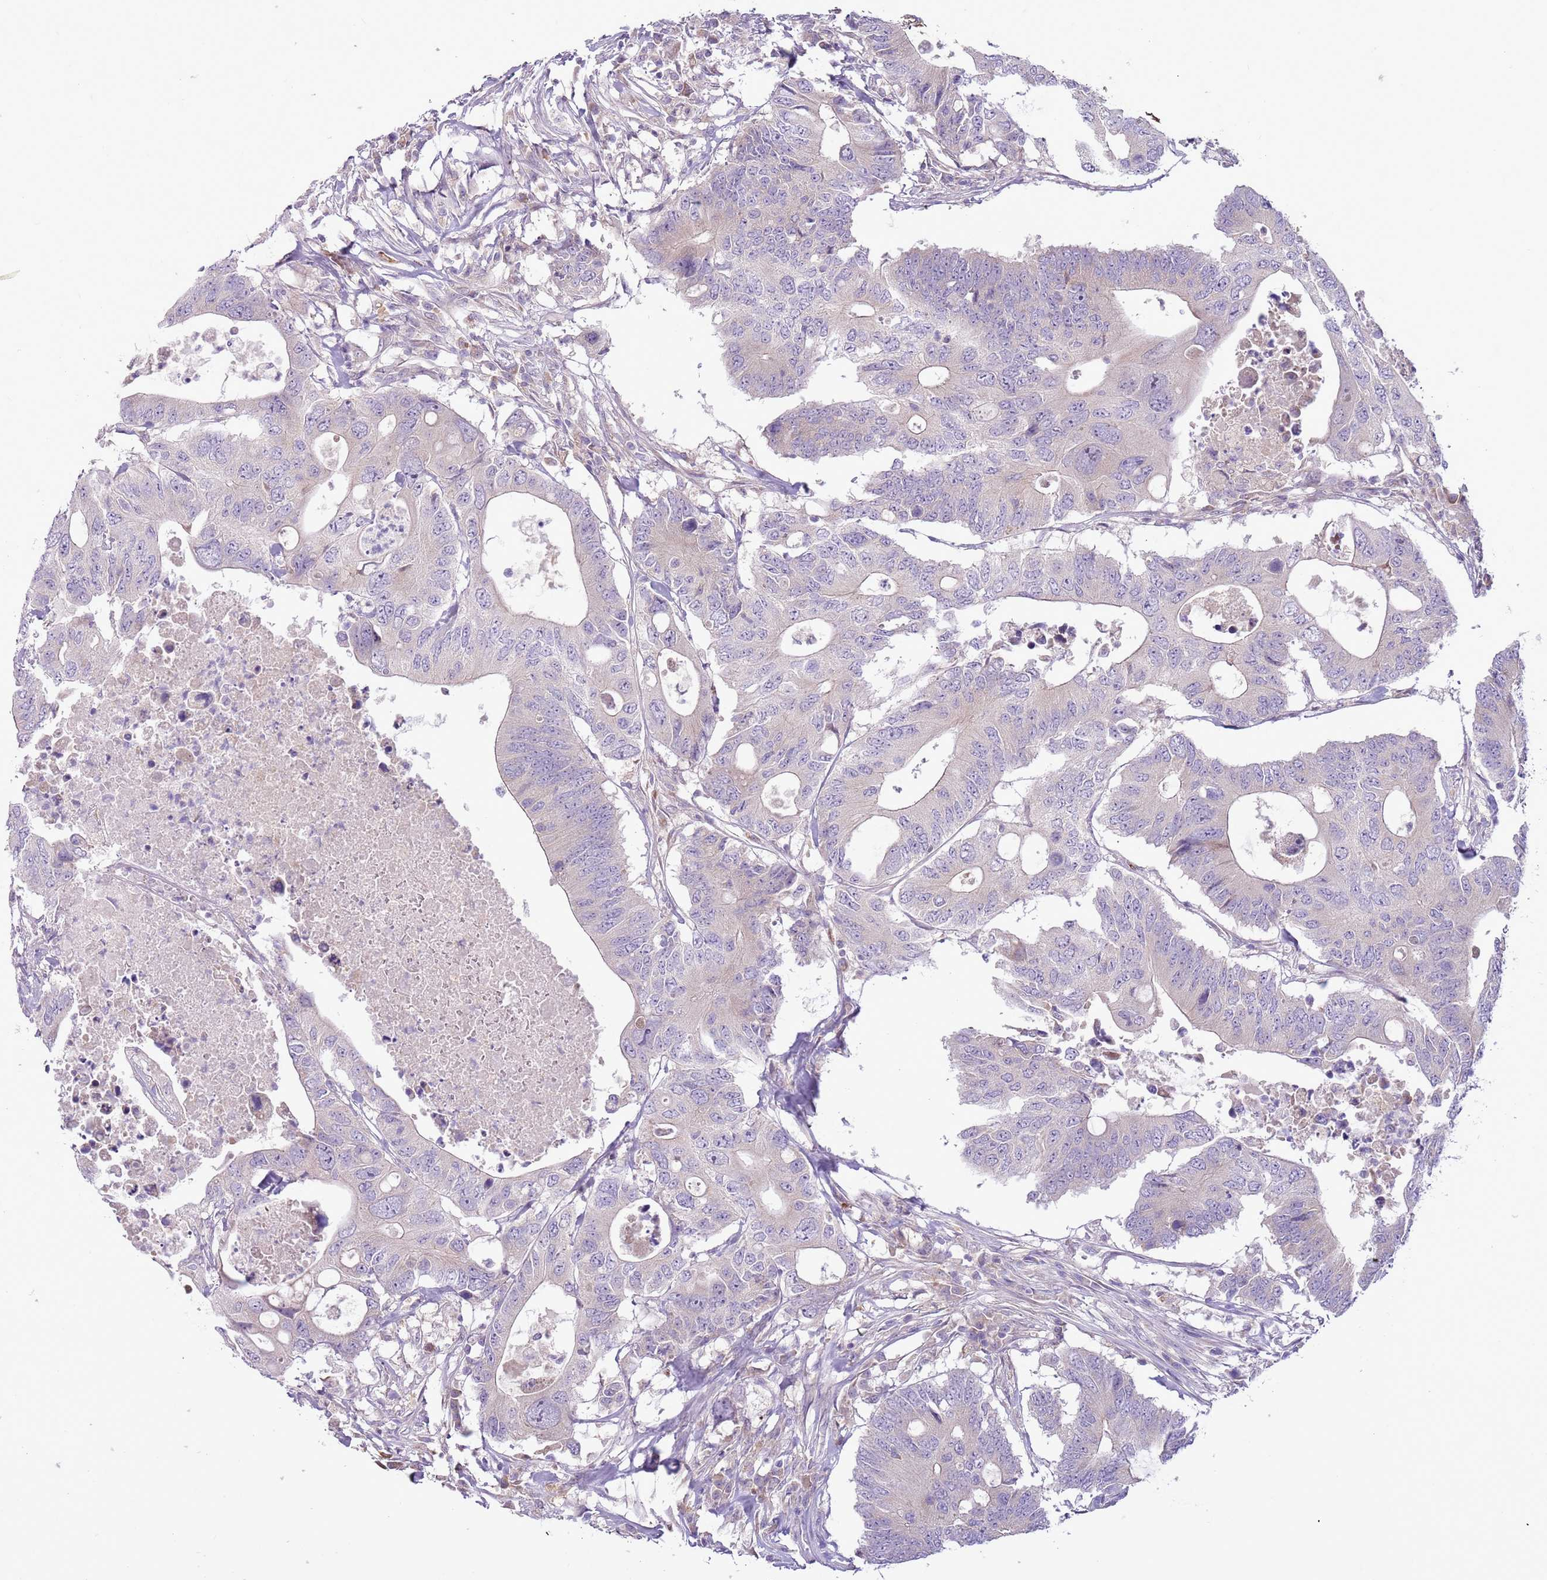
{"staining": {"intensity": "negative", "quantity": "none", "location": "none"}, "tissue": "colorectal cancer", "cell_type": "Tumor cells", "image_type": "cancer", "snomed": [{"axis": "morphology", "description": "Adenocarcinoma, NOS"}, {"axis": "topography", "description": "Colon"}], "caption": "Human colorectal adenocarcinoma stained for a protein using immunohistochemistry reveals no positivity in tumor cells.", "gene": "MRO", "patient": {"sex": "male", "age": 71}}